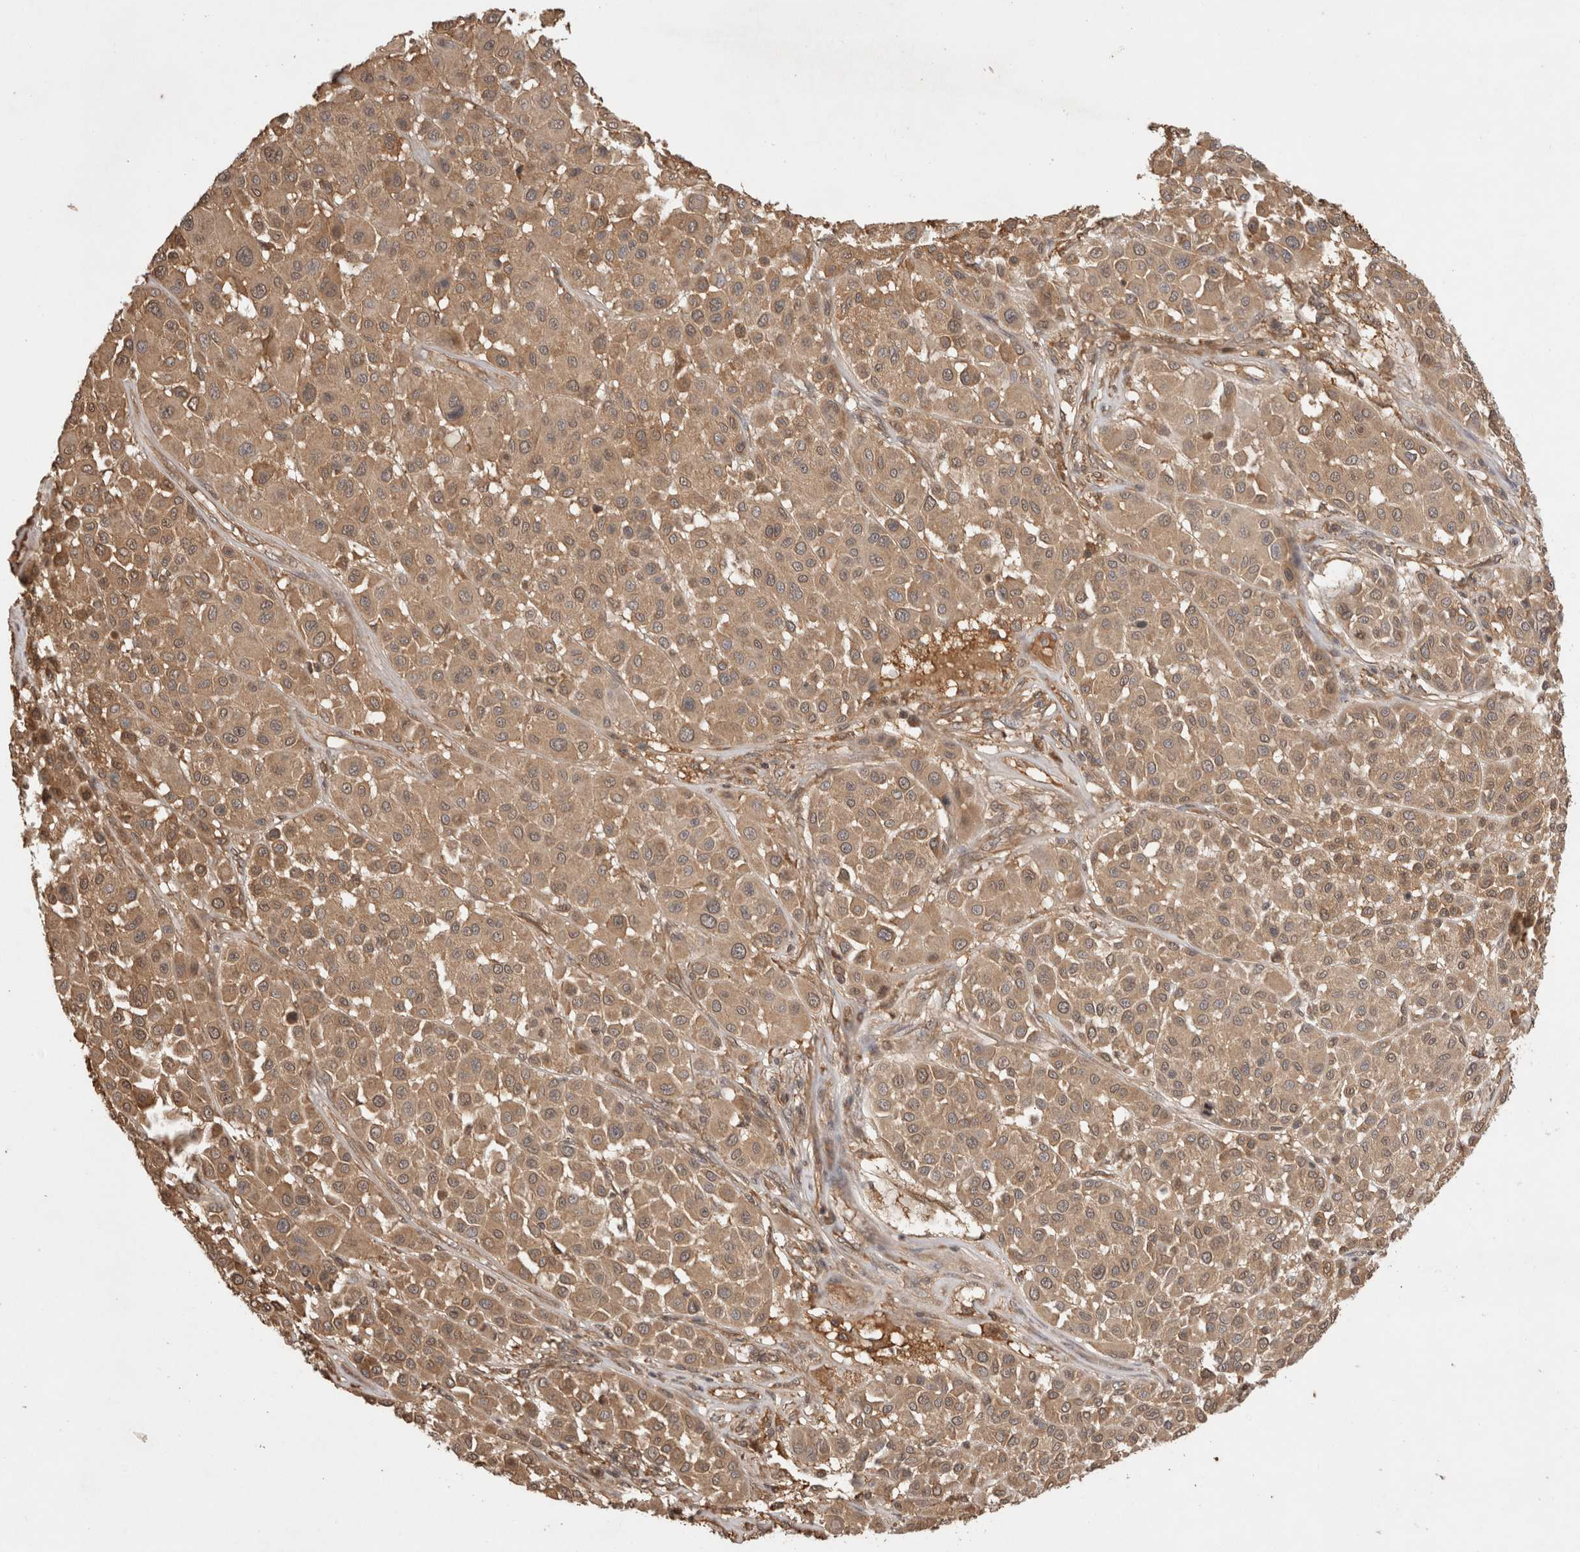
{"staining": {"intensity": "moderate", "quantity": ">75%", "location": "cytoplasmic/membranous"}, "tissue": "melanoma", "cell_type": "Tumor cells", "image_type": "cancer", "snomed": [{"axis": "morphology", "description": "Malignant melanoma, Metastatic site"}, {"axis": "topography", "description": "Soft tissue"}], "caption": "A histopathology image of malignant melanoma (metastatic site) stained for a protein shows moderate cytoplasmic/membranous brown staining in tumor cells. (DAB = brown stain, brightfield microscopy at high magnification).", "gene": "PRMT3", "patient": {"sex": "male", "age": 41}}